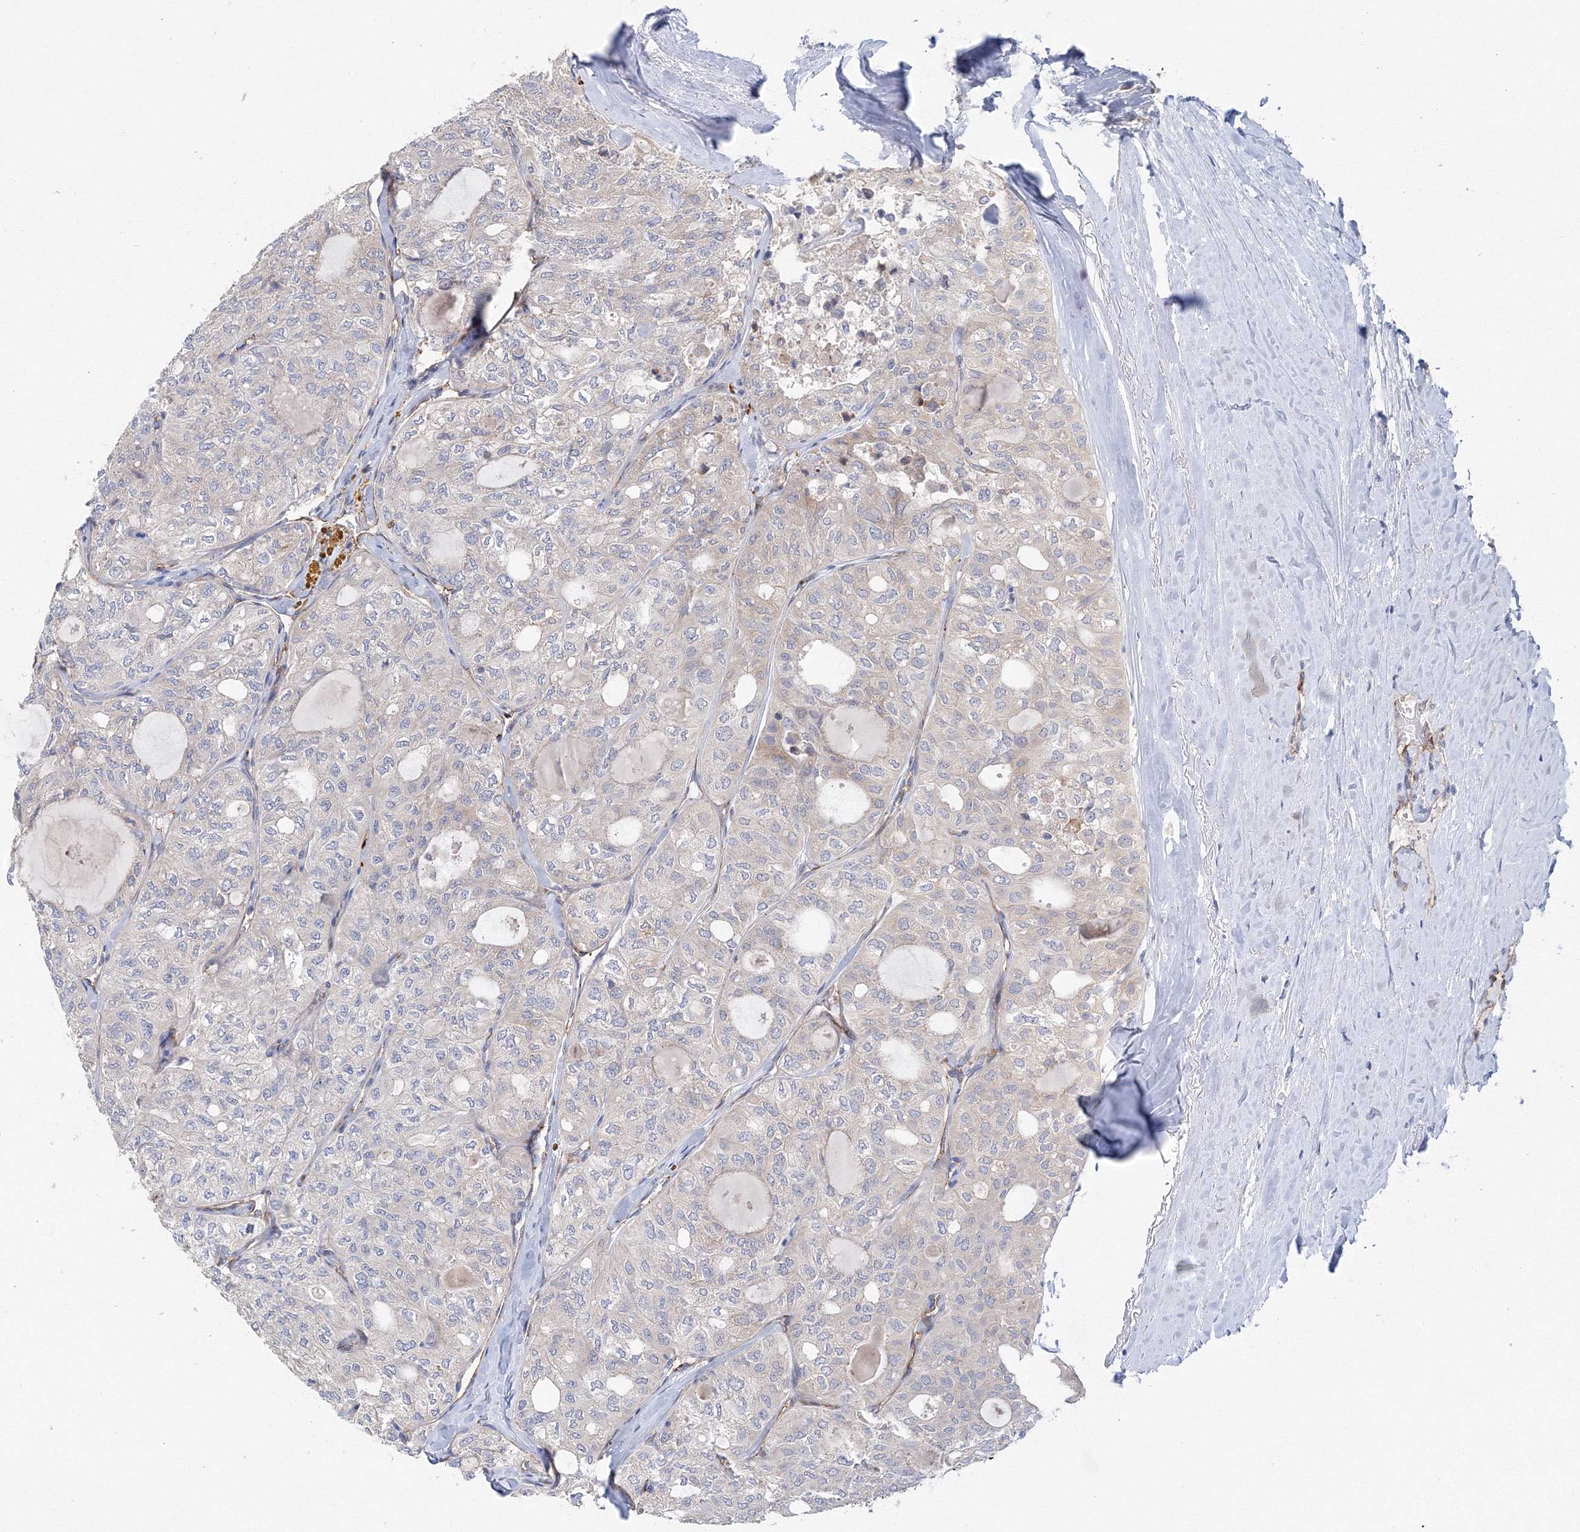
{"staining": {"intensity": "weak", "quantity": "<25%", "location": "cytoplasmic/membranous"}, "tissue": "thyroid cancer", "cell_type": "Tumor cells", "image_type": "cancer", "snomed": [{"axis": "morphology", "description": "Follicular adenoma carcinoma, NOS"}, {"axis": "topography", "description": "Thyroid gland"}], "caption": "Tumor cells are negative for brown protein staining in thyroid follicular adenoma carcinoma.", "gene": "DIS3L2", "patient": {"sex": "male", "age": 75}}